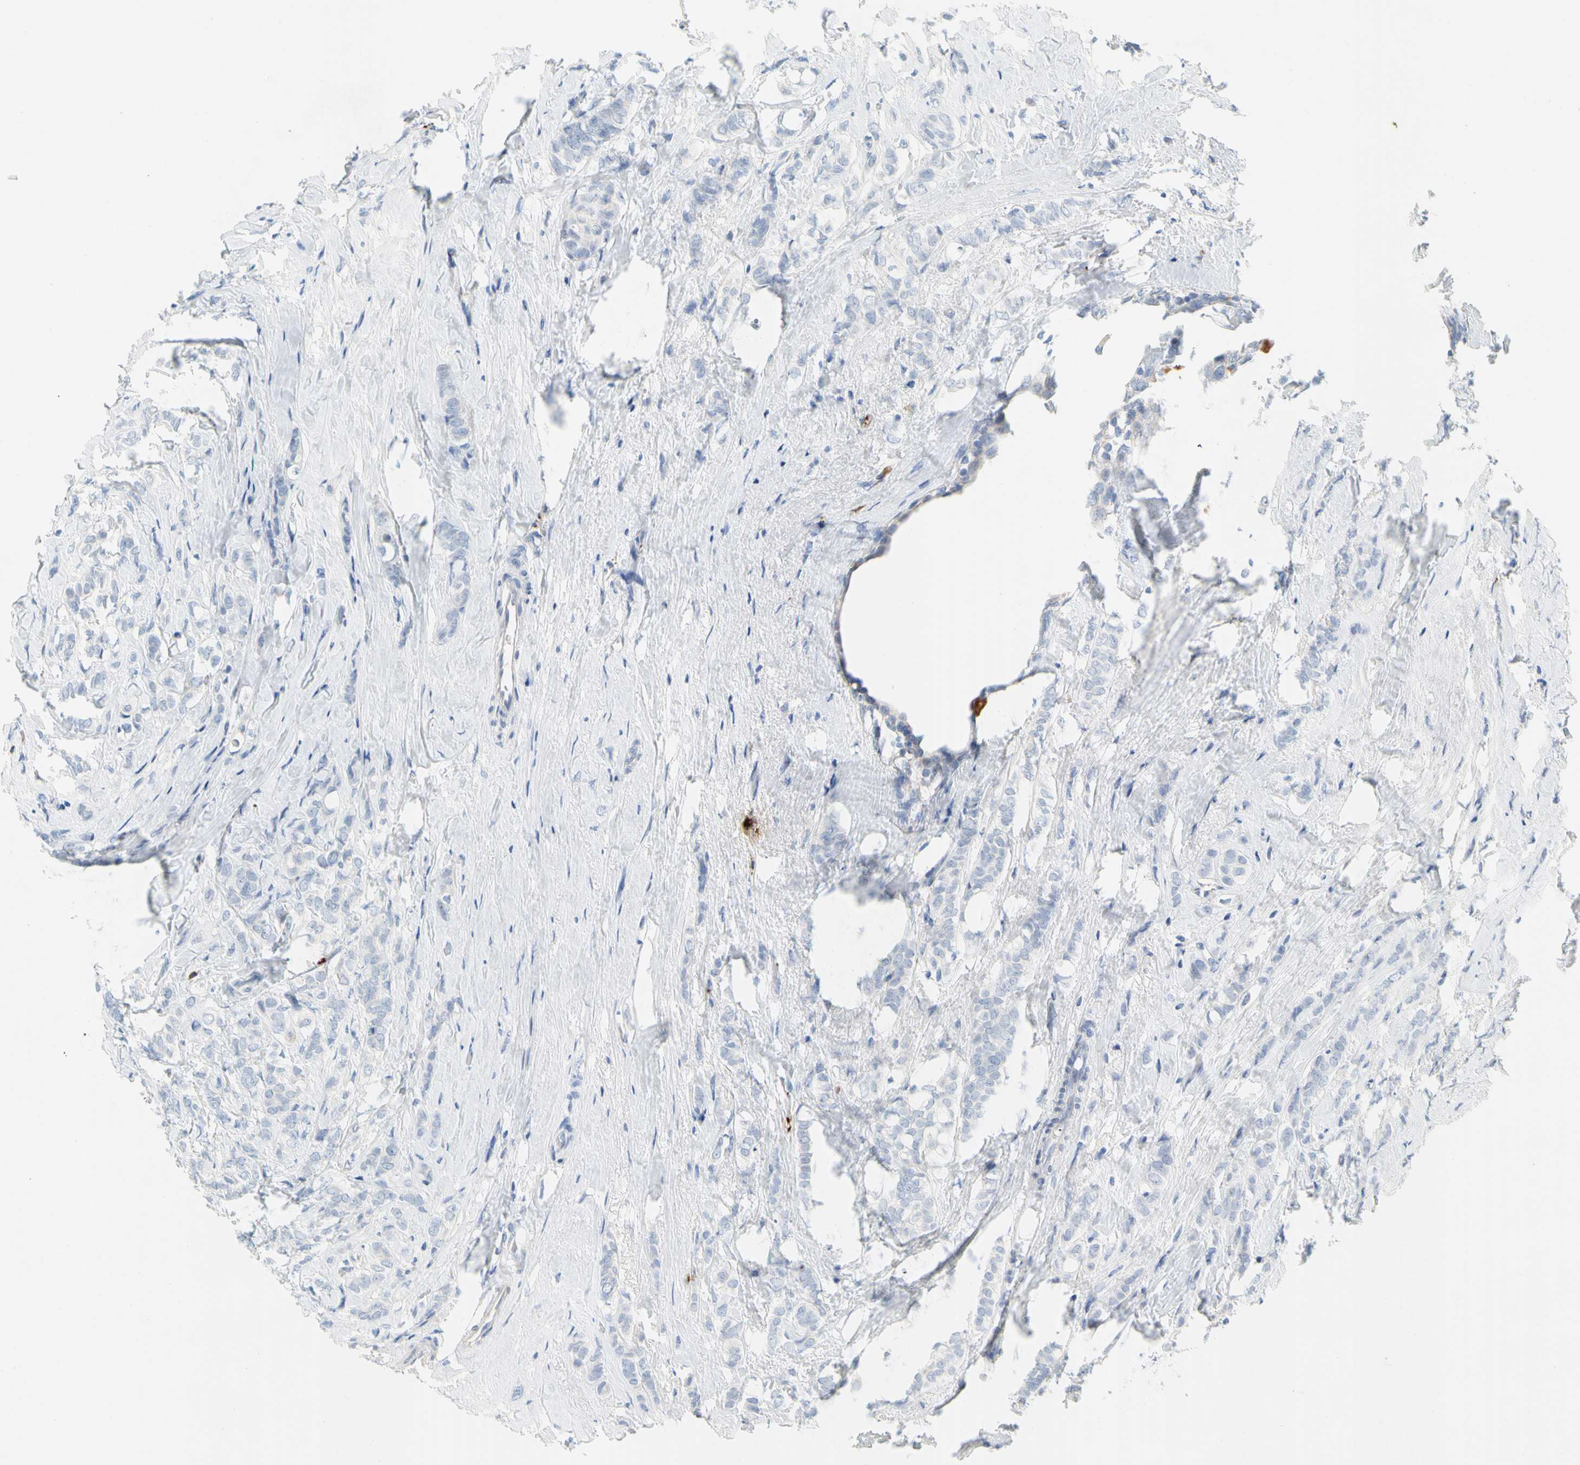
{"staining": {"intensity": "negative", "quantity": "none", "location": "none"}, "tissue": "breast cancer", "cell_type": "Tumor cells", "image_type": "cancer", "snomed": [{"axis": "morphology", "description": "Lobular carcinoma"}, {"axis": "topography", "description": "Breast"}], "caption": "IHC micrograph of neoplastic tissue: breast cancer stained with DAB exhibits no significant protein positivity in tumor cells. Nuclei are stained in blue.", "gene": "PPBP", "patient": {"sex": "female", "age": 60}}